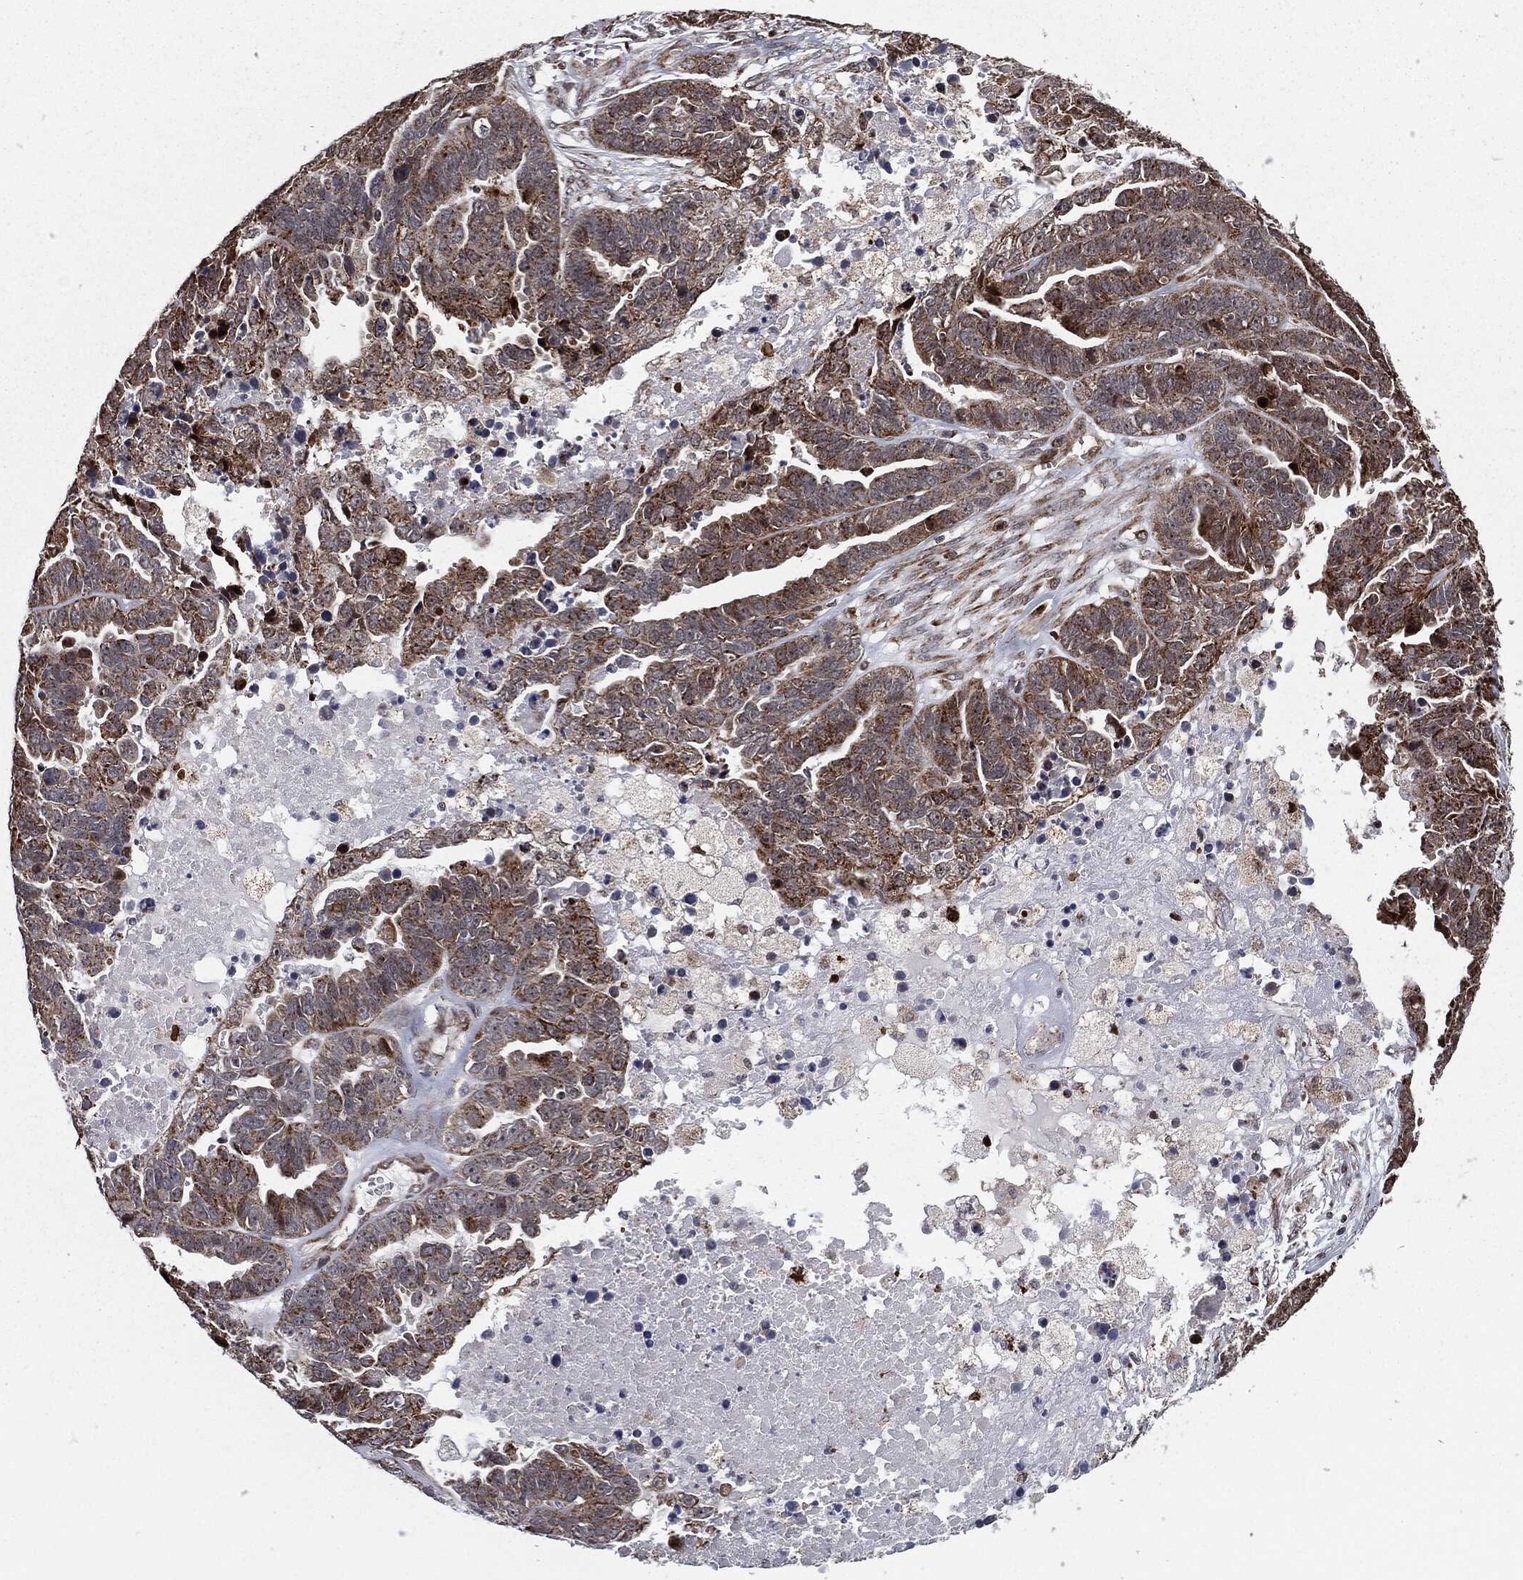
{"staining": {"intensity": "moderate", "quantity": "25%-75%", "location": "cytoplasmic/membranous"}, "tissue": "ovarian cancer", "cell_type": "Tumor cells", "image_type": "cancer", "snomed": [{"axis": "morphology", "description": "Cystadenocarcinoma, serous, NOS"}, {"axis": "topography", "description": "Ovary"}], "caption": "Human ovarian cancer stained with a protein marker displays moderate staining in tumor cells.", "gene": "CHCHD2", "patient": {"sex": "female", "age": 87}}